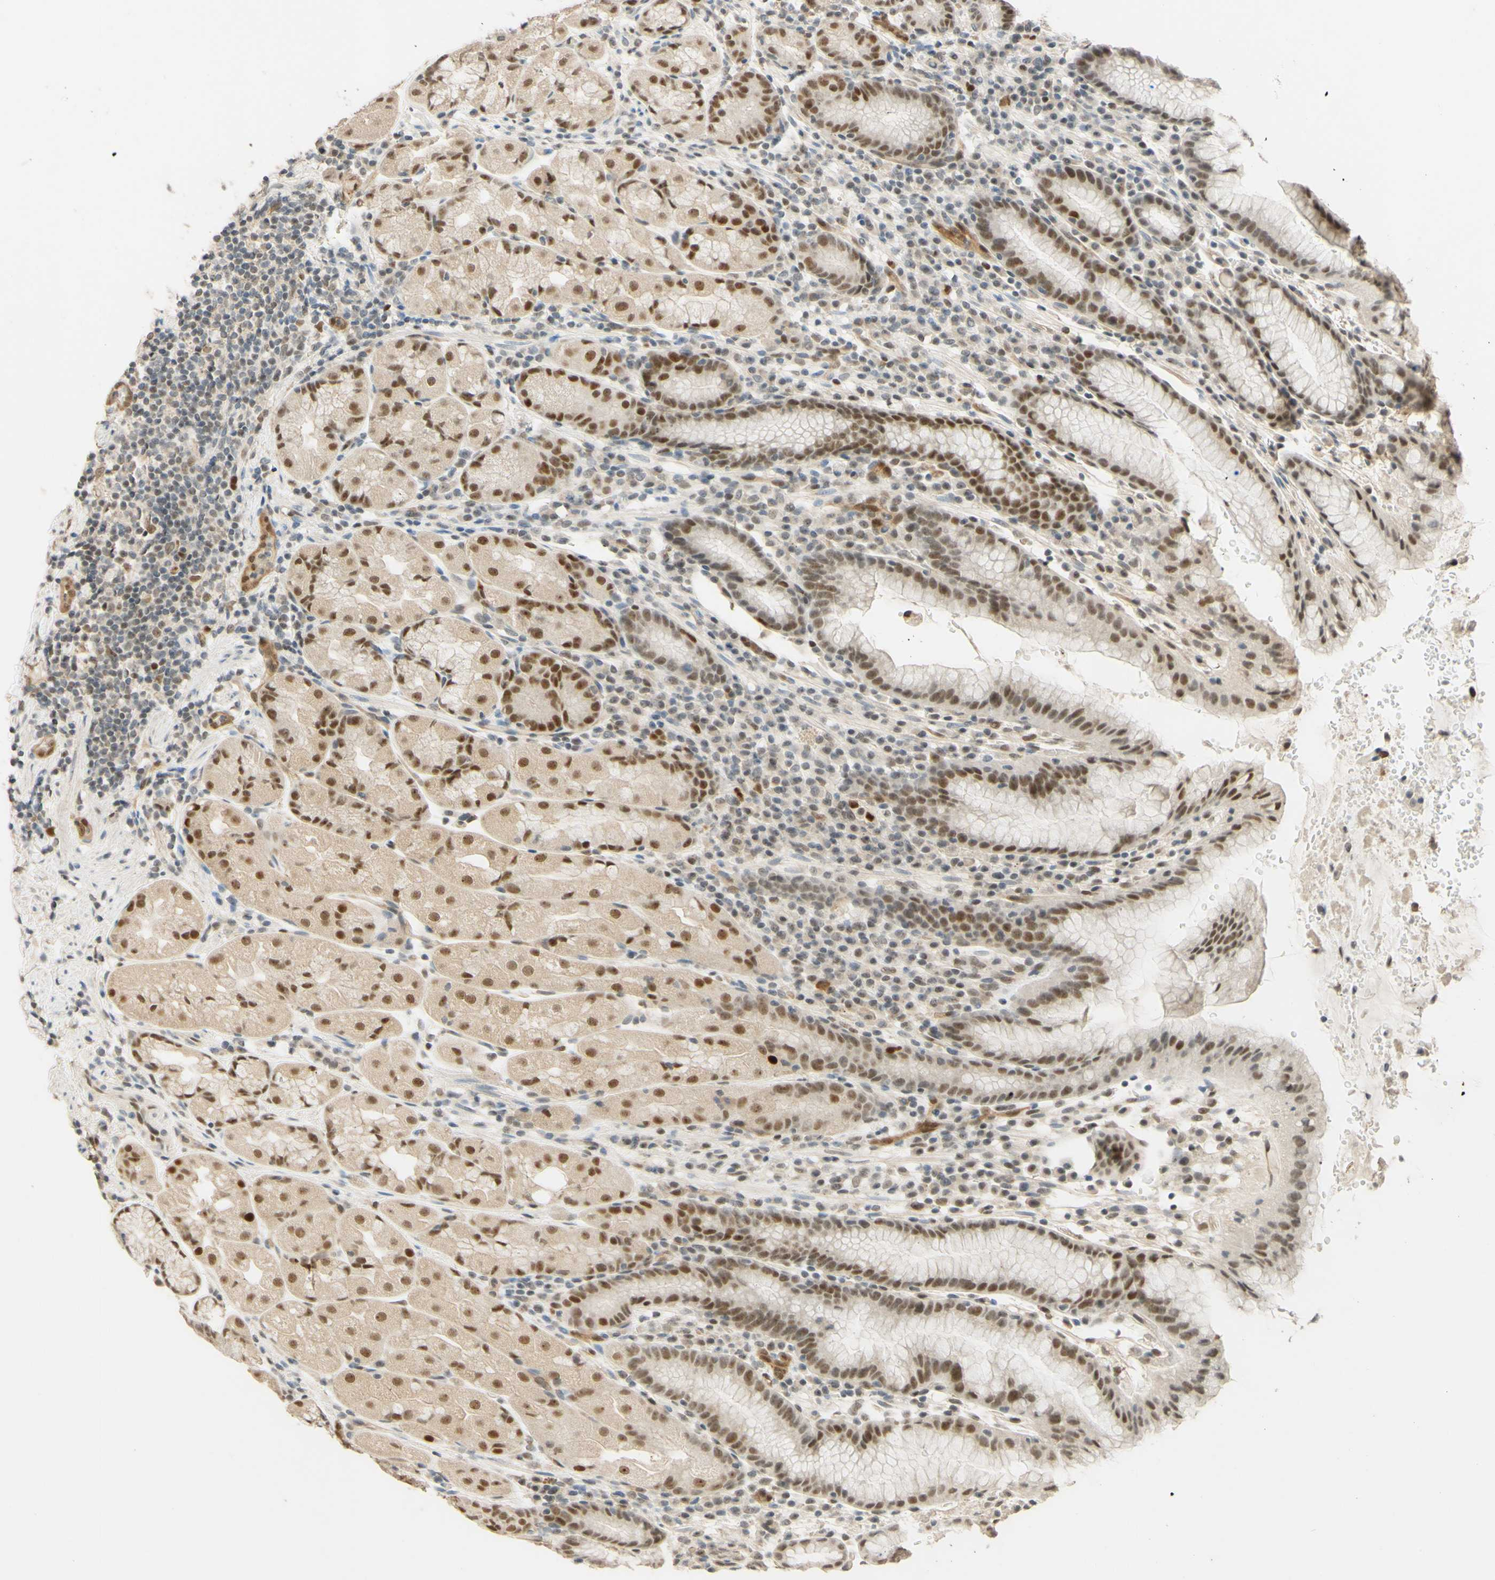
{"staining": {"intensity": "moderate", "quantity": ">75%", "location": "nuclear"}, "tissue": "stomach", "cell_type": "Glandular cells", "image_type": "normal", "snomed": [{"axis": "morphology", "description": "Normal tissue, NOS"}, {"axis": "topography", "description": "Stomach, lower"}], "caption": "The photomicrograph displays staining of unremarkable stomach, revealing moderate nuclear protein staining (brown color) within glandular cells.", "gene": "POLB", "patient": {"sex": "male", "age": 52}}